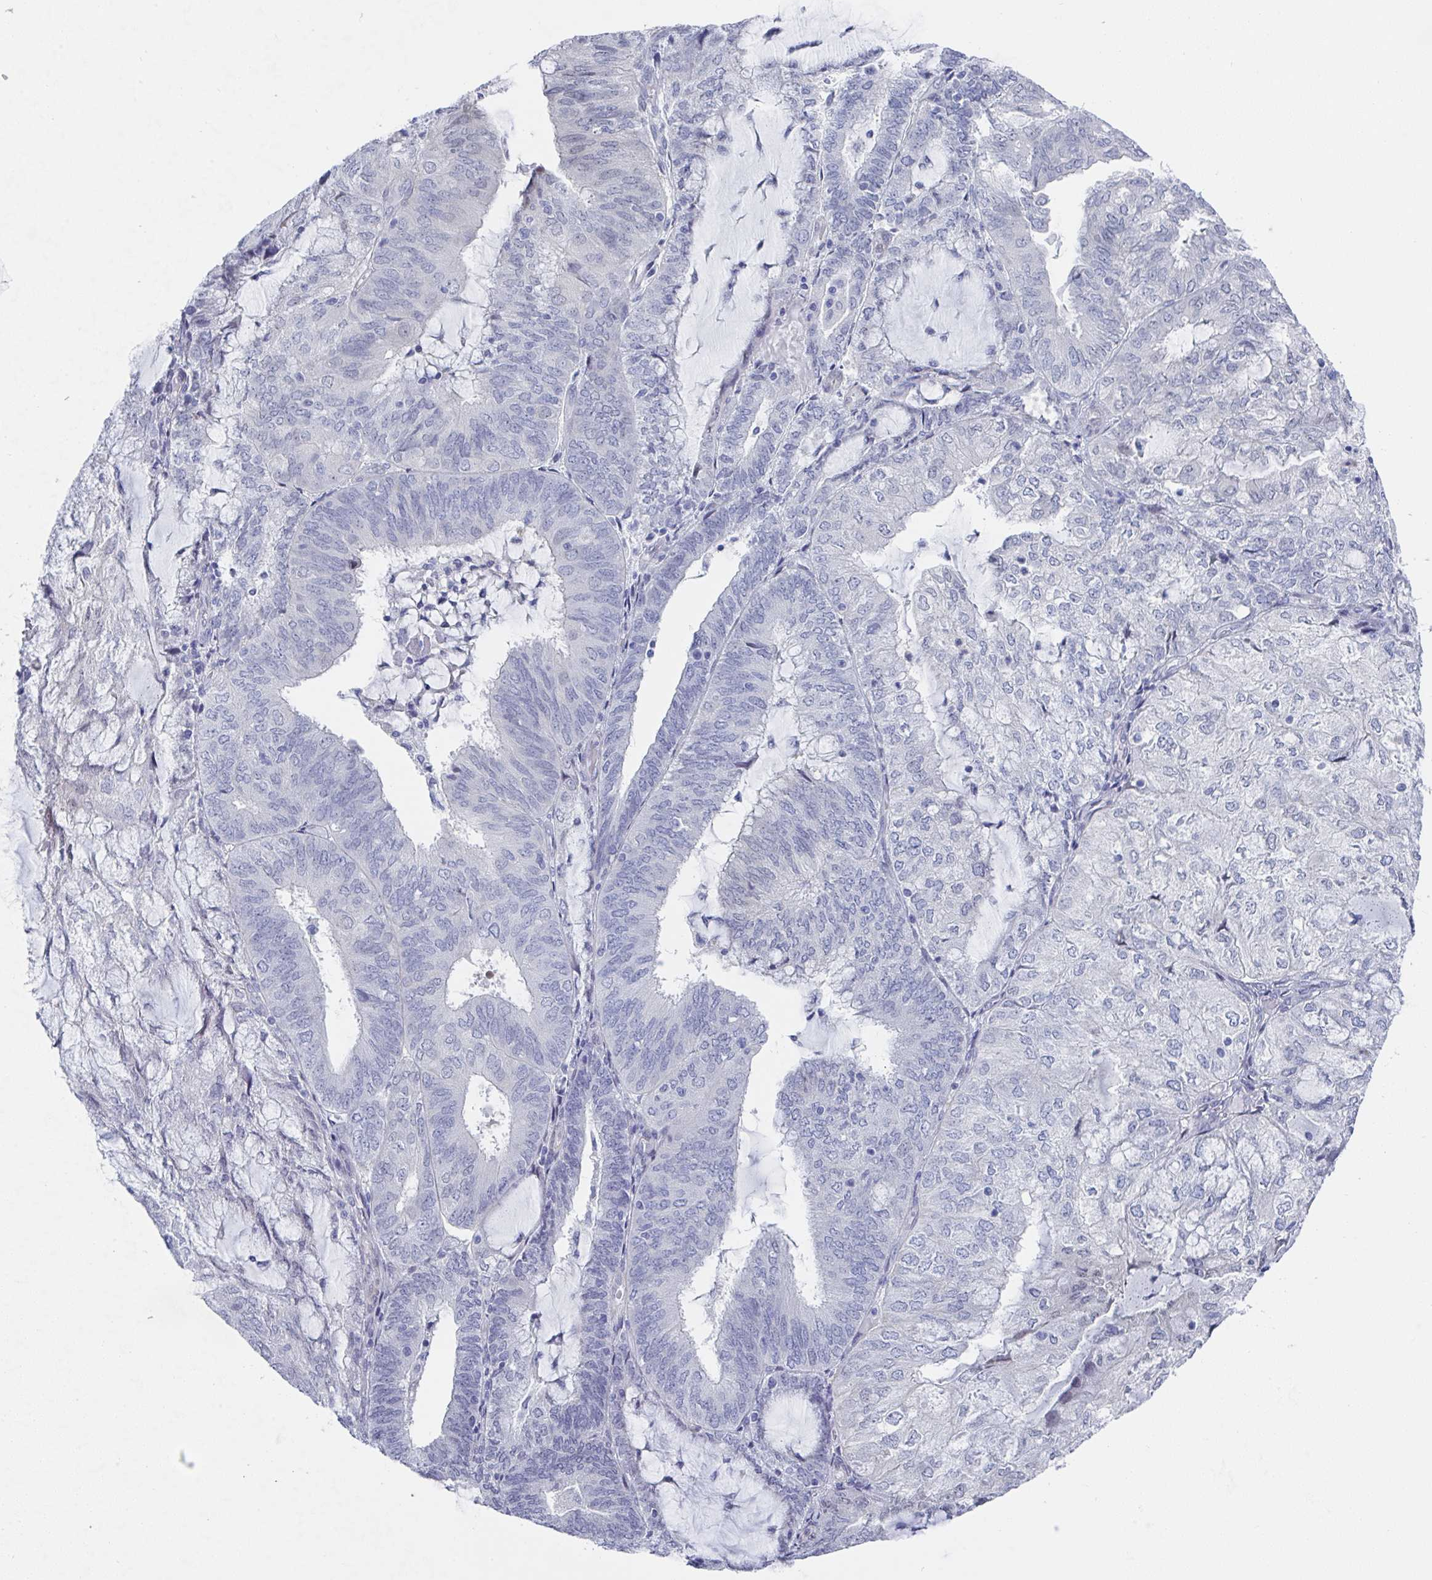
{"staining": {"intensity": "negative", "quantity": "none", "location": "none"}, "tissue": "endometrial cancer", "cell_type": "Tumor cells", "image_type": "cancer", "snomed": [{"axis": "morphology", "description": "Adenocarcinoma, NOS"}, {"axis": "topography", "description": "Endometrium"}], "caption": "There is no significant positivity in tumor cells of endometrial cancer.", "gene": "MFSD4A", "patient": {"sex": "female", "age": 81}}